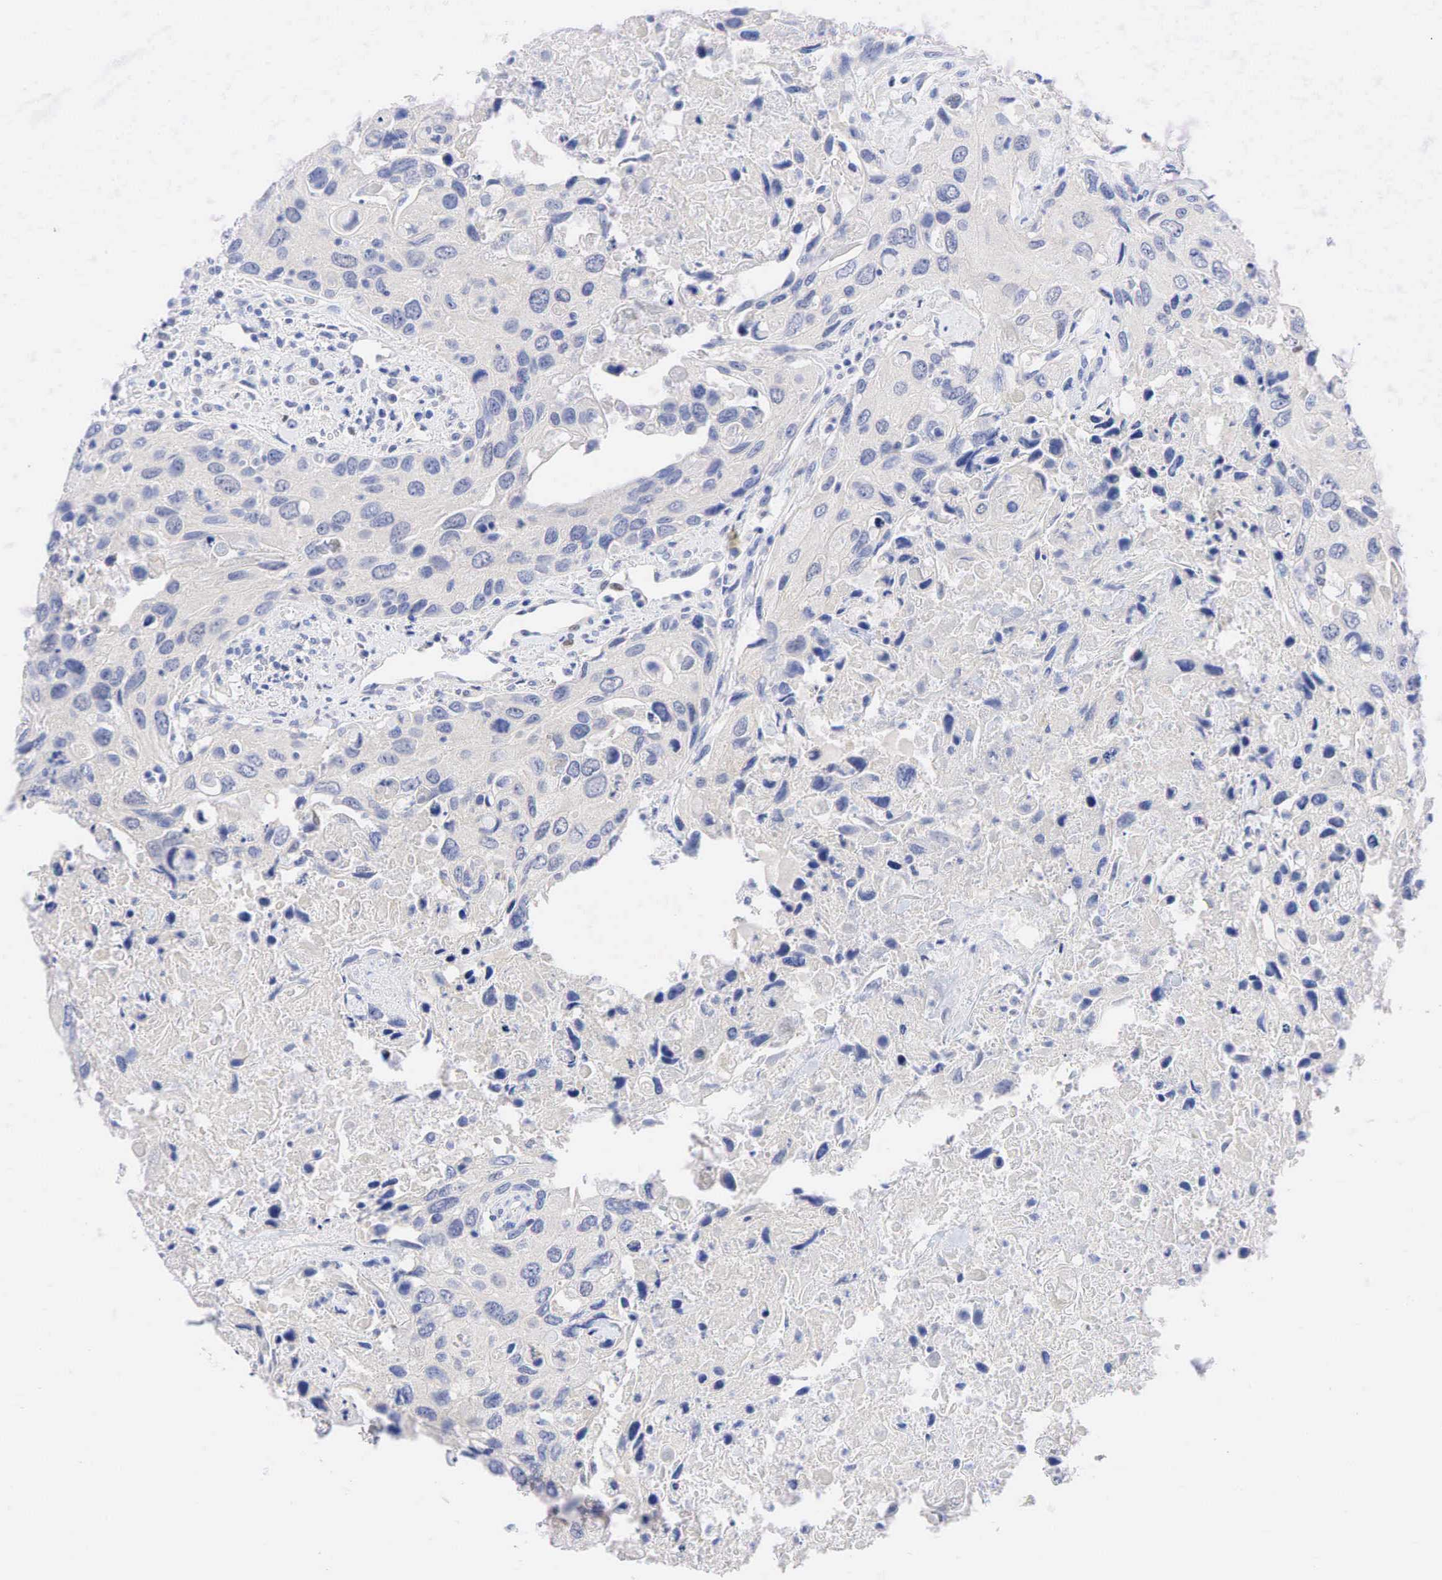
{"staining": {"intensity": "negative", "quantity": "none", "location": "none"}, "tissue": "urothelial cancer", "cell_type": "Tumor cells", "image_type": "cancer", "snomed": [{"axis": "morphology", "description": "Urothelial carcinoma, High grade"}, {"axis": "topography", "description": "Urinary bladder"}], "caption": "DAB (3,3'-diaminobenzidine) immunohistochemical staining of human urothelial carcinoma (high-grade) displays no significant expression in tumor cells.", "gene": "CCND1", "patient": {"sex": "male", "age": 71}}